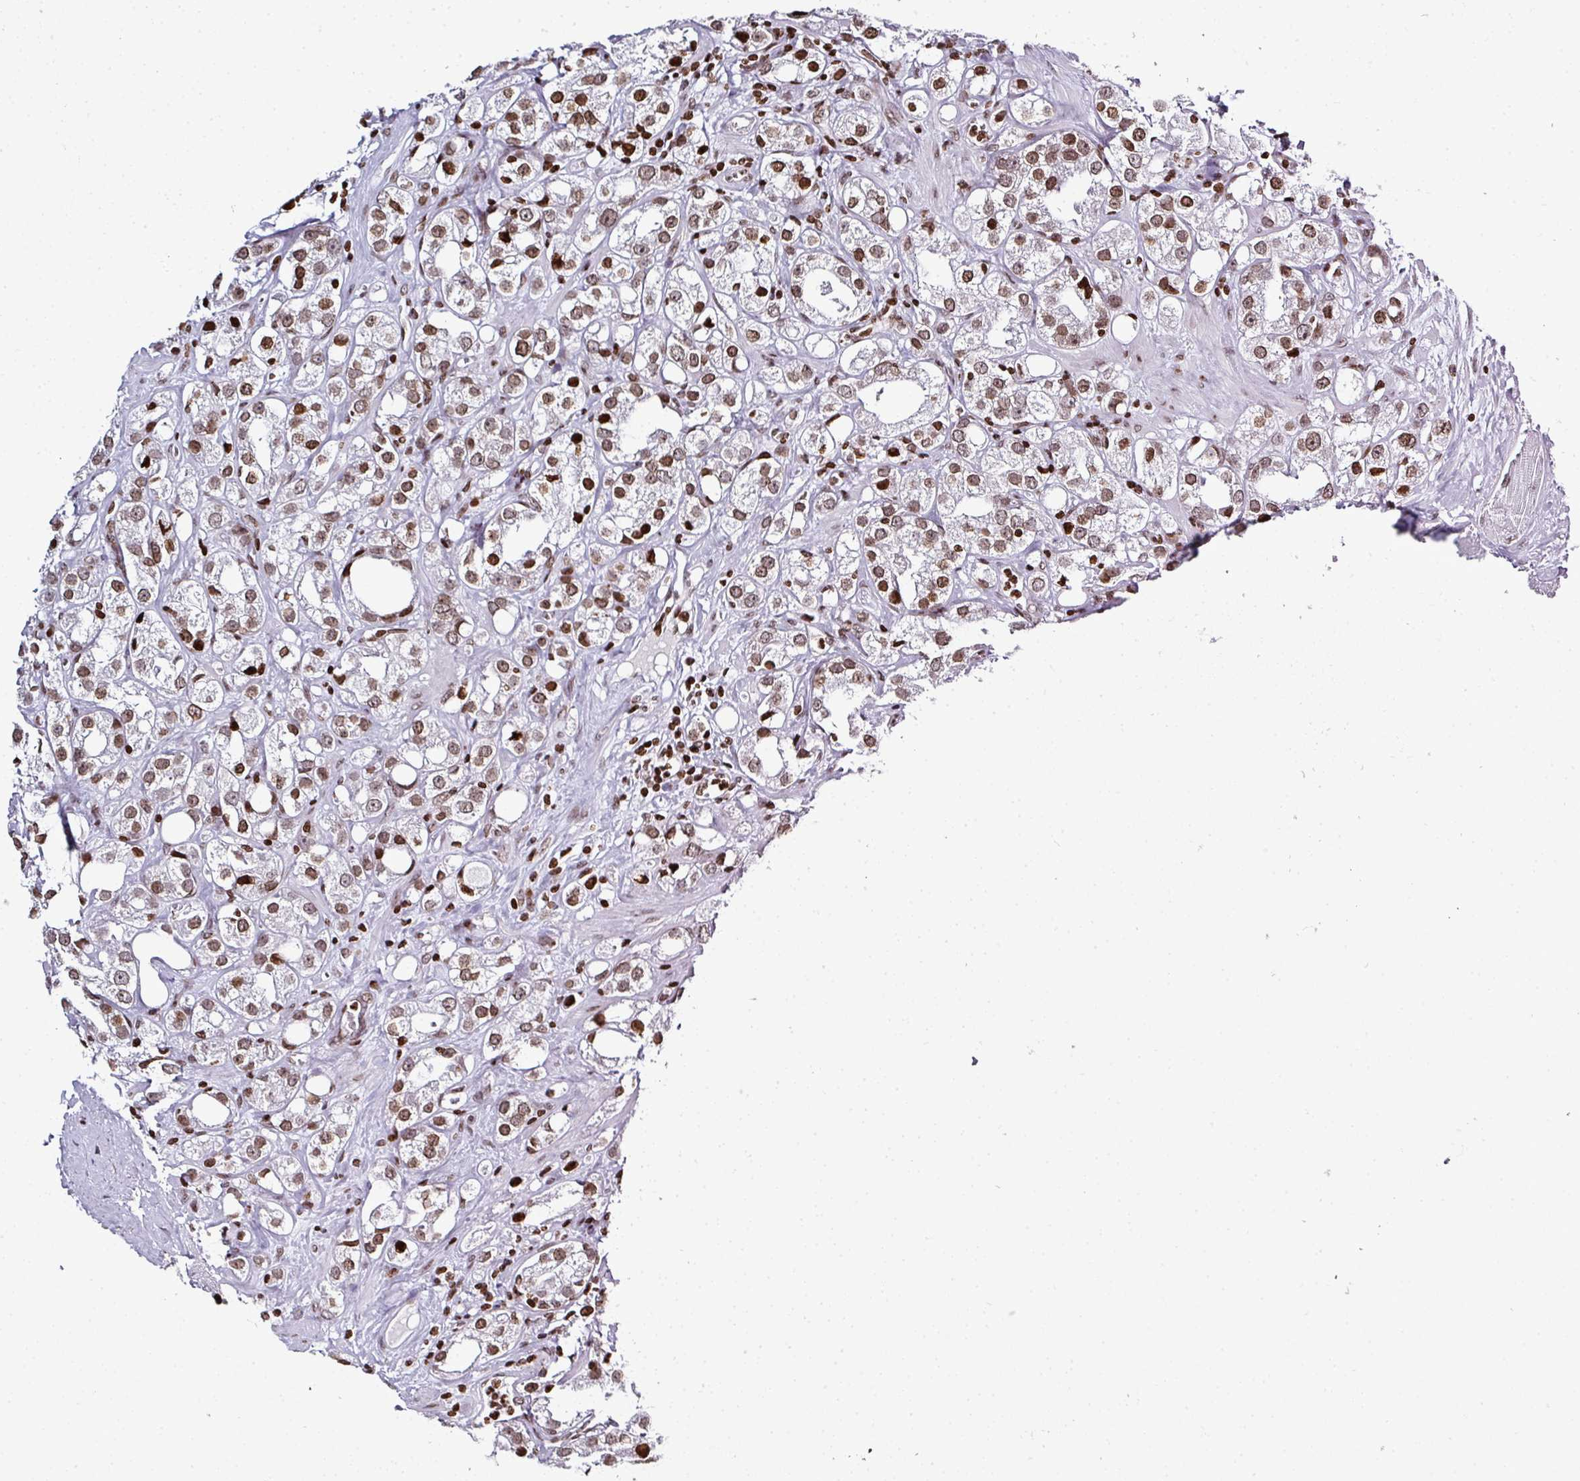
{"staining": {"intensity": "moderate", "quantity": ">75%", "location": "nuclear"}, "tissue": "prostate cancer", "cell_type": "Tumor cells", "image_type": "cancer", "snomed": [{"axis": "morphology", "description": "Adenocarcinoma, NOS"}, {"axis": "topography", "description": "Prostate"}], "caption": "The photomicrograph exhibits staining of adenocarcinoma (prostate), revealing moderate nuclear protein positivity (brown color) within tumor cells.", "gene": "RASL11A", "patient": {"sex": "male", "age": 79}}